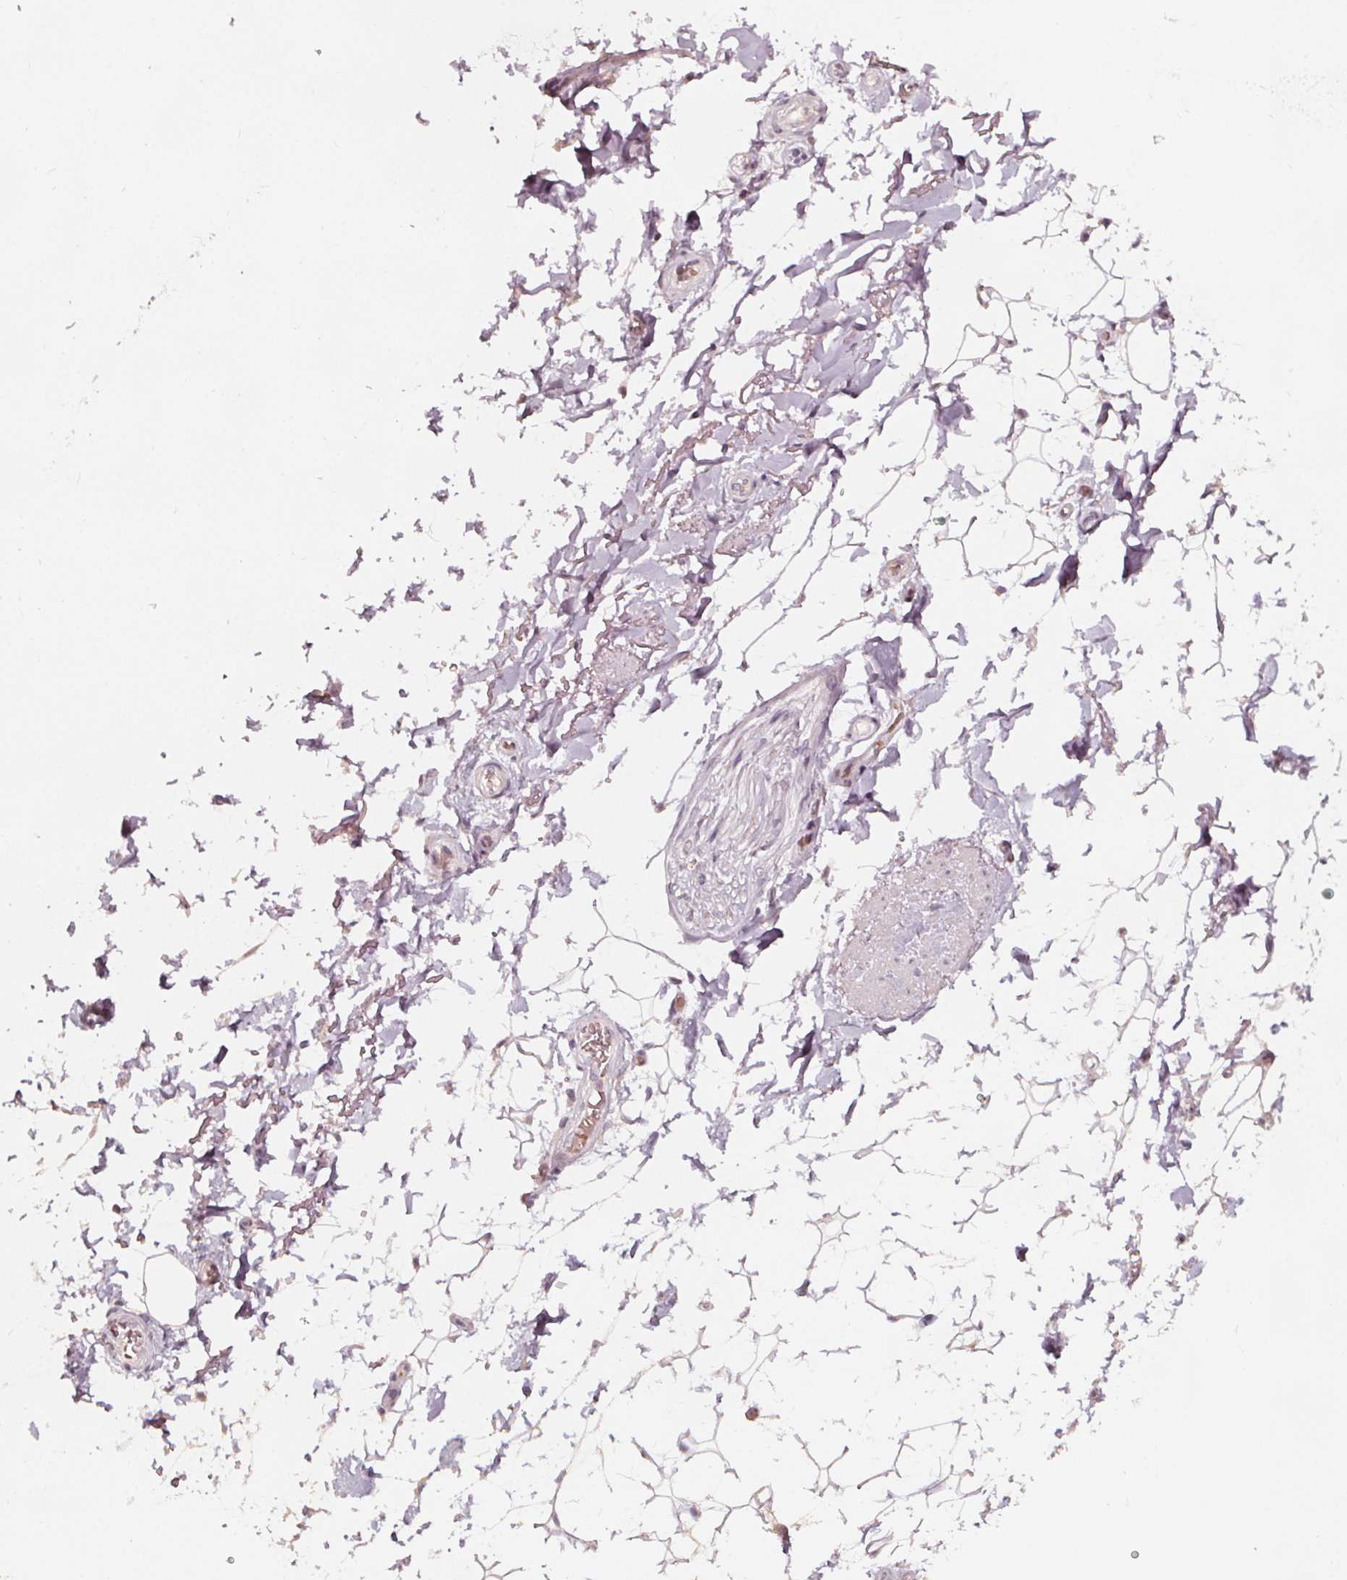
{"staining": {"intensity": "negative", "quantity": "none", "location": "none"}, "tissue": "adipose tissue", "cell_type": "Adipocytes", "image_type": "normal", "snomed": [{"axis": "morphology", "description": "Normal tissue, NOS"}, {"axis": "topography", "description": "Anal"}, {"axis": "topography", "description": "Peripheral nerve tissue"}], "caption": "The image shows no significant staining in adipocytes of adipose tissue.", "gene": "NPC1L1", "patient": {"sex": "male", "age": 53}}